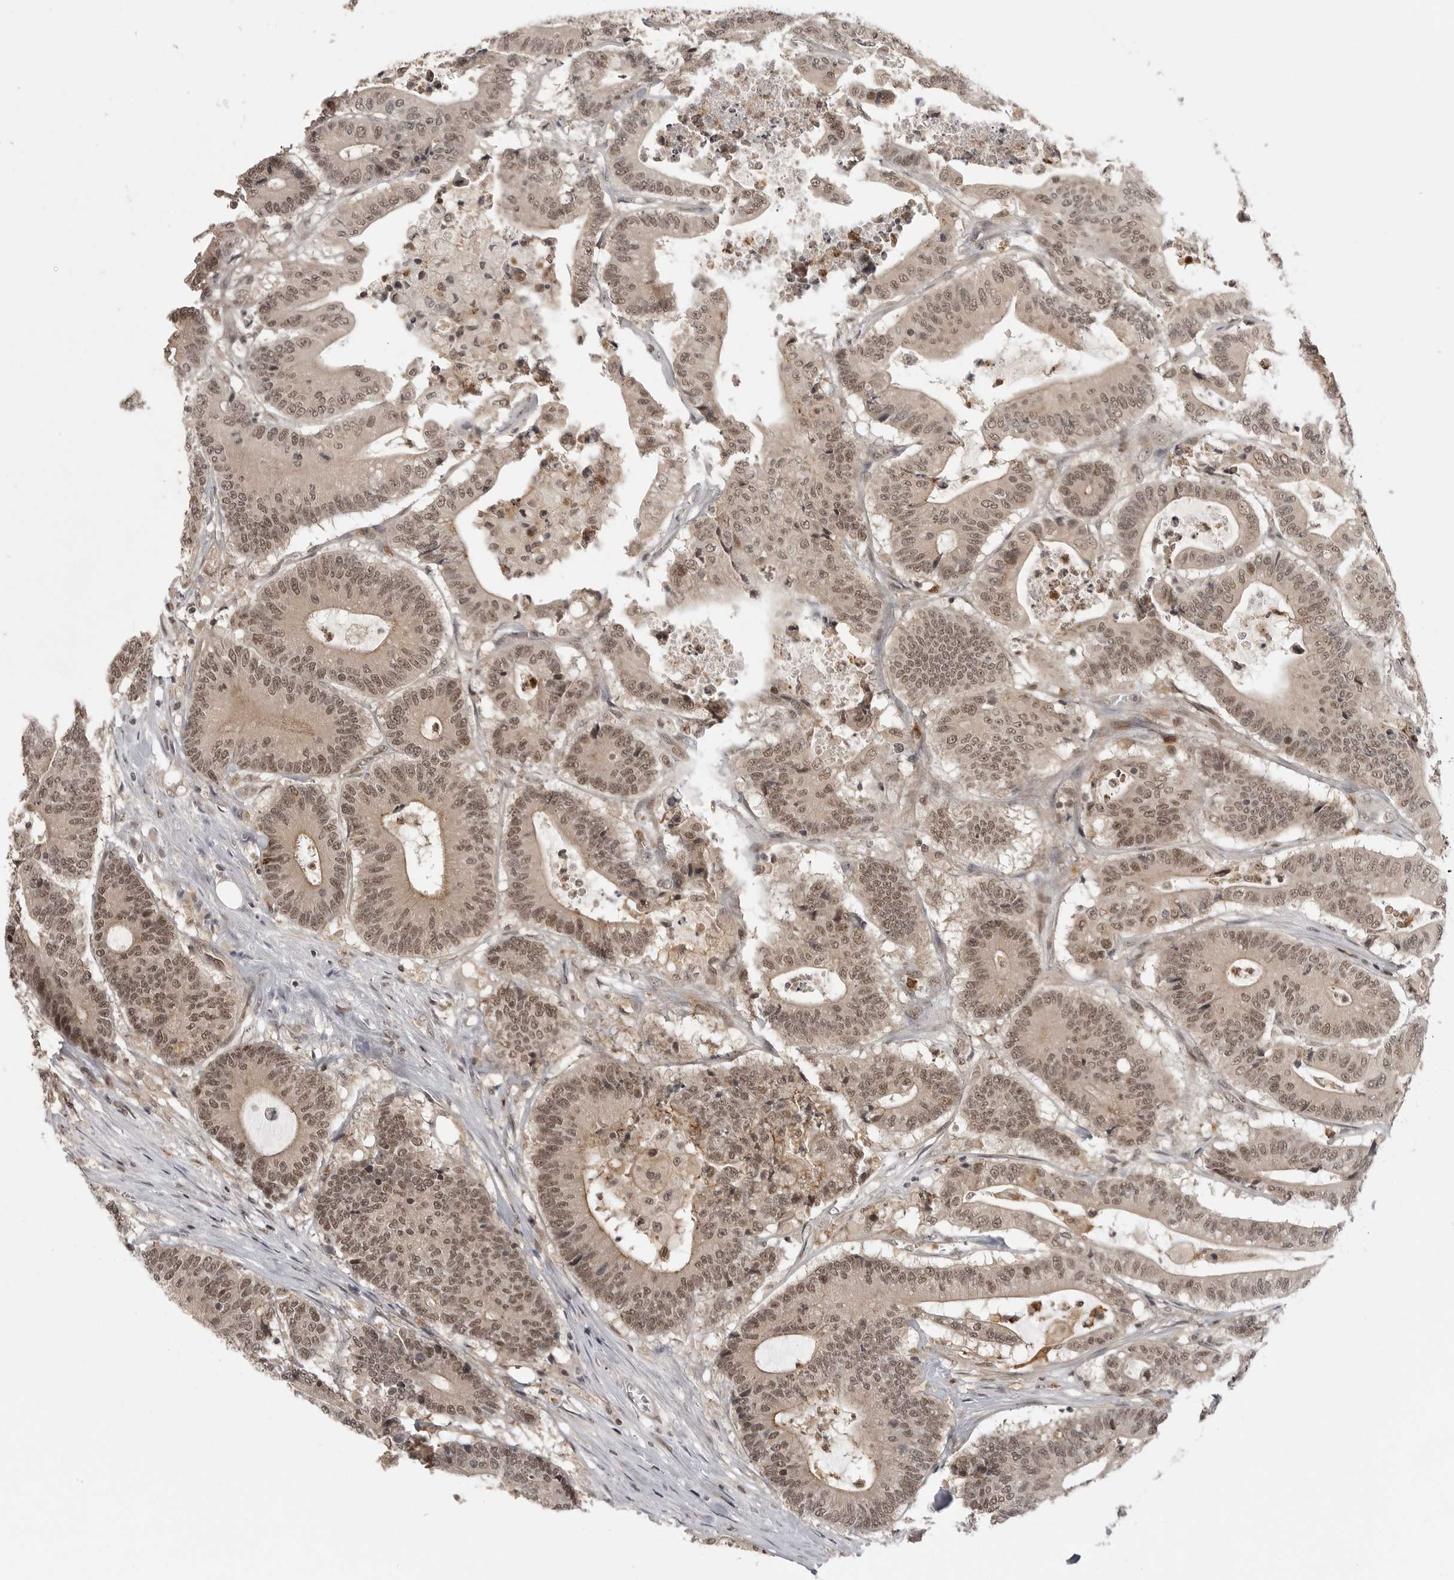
{"staining": {"intensity": "moderate", "quantity": ">75%", "location": "nuclear"}, "tissue": "colorectal cancer", "cell_type": "Tumor cells", "image_type": "cancer", "snomed": [{"axis": "morphology", "description": "Adenocarcinoma, NOS"}, {"axis": "topography", "description": "Colon"}], "caption": "High-magnification brightfield microscopy of colorectal cancer stained with DAB (3,3'-diaminobenzidine) (brown) and counterstained with hematoxylin (blue). tumor cells exhibit moderate nuclear positivity is appreciated in approximately>75% of cells.", "gene": "PEG3", "patient": {"sex": "female", "age": 84}}